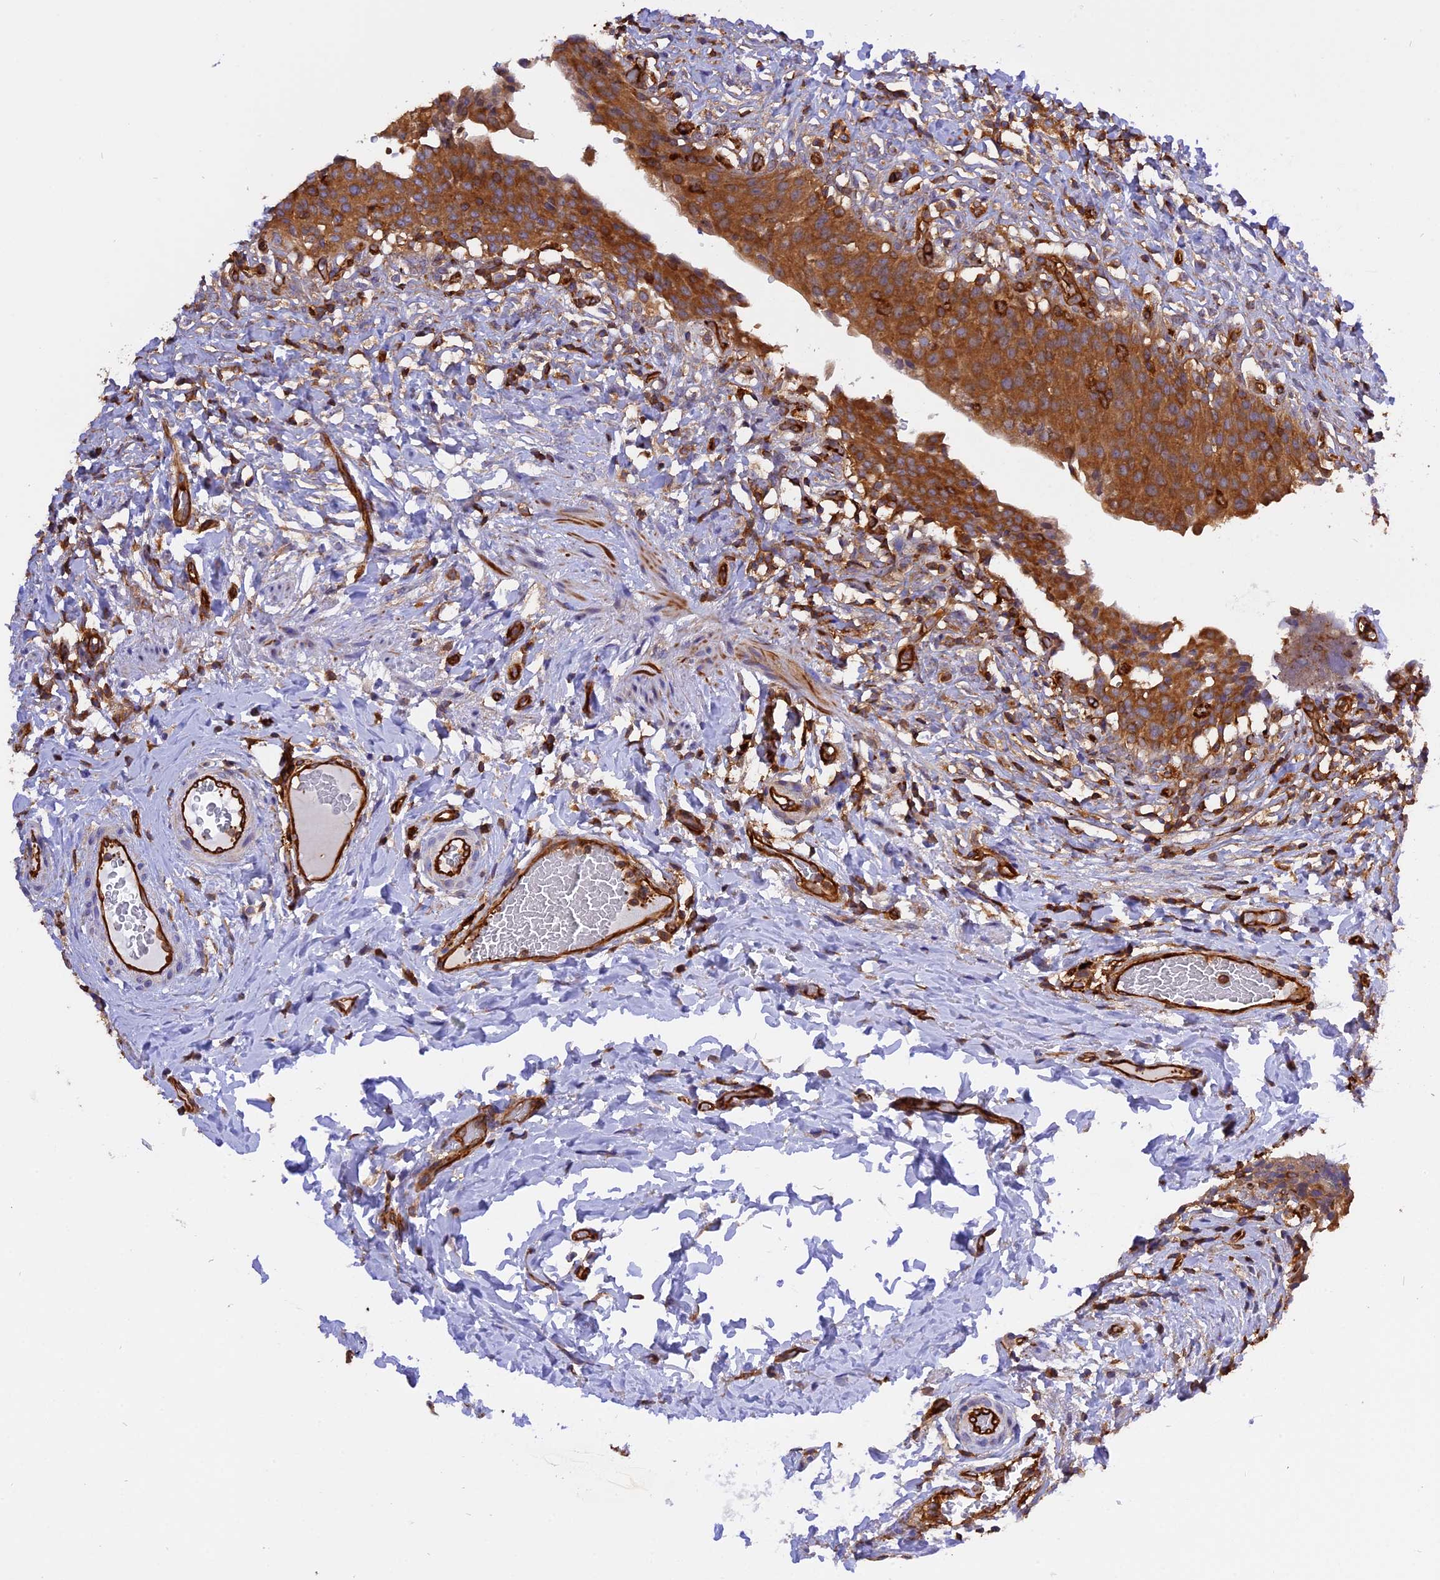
{"staining": {"intensity": "moderate", "quantity": ">75%", "location": "cytoplasmic/membranous"}, "tissue": "urinary bladder", "cell_type": "Urothelial cells", "image_type": "normal", "snomed": [{"axis": "morphology", "description": "Normal tissue, NOS"}, {"axis": "morphology", "description": "Inflammation, NOS"}, {"axis": "topography", "description": "Urinary bladder"}], "caption": "Immunohistochemistry staining of benign urinary bladder, which demonstrates medium levels of moderate cytoplasmic/membranous expression in about >75% of urothelial cells indicating moderate cytoplasmic/membranous protein staining. The staining was performed using DAB (brown) for protein detection and nuclei were counterstained in hematoxylin (blue).", "gene": "C5orf22", "patient": {"sex": "male", "age": 64}}